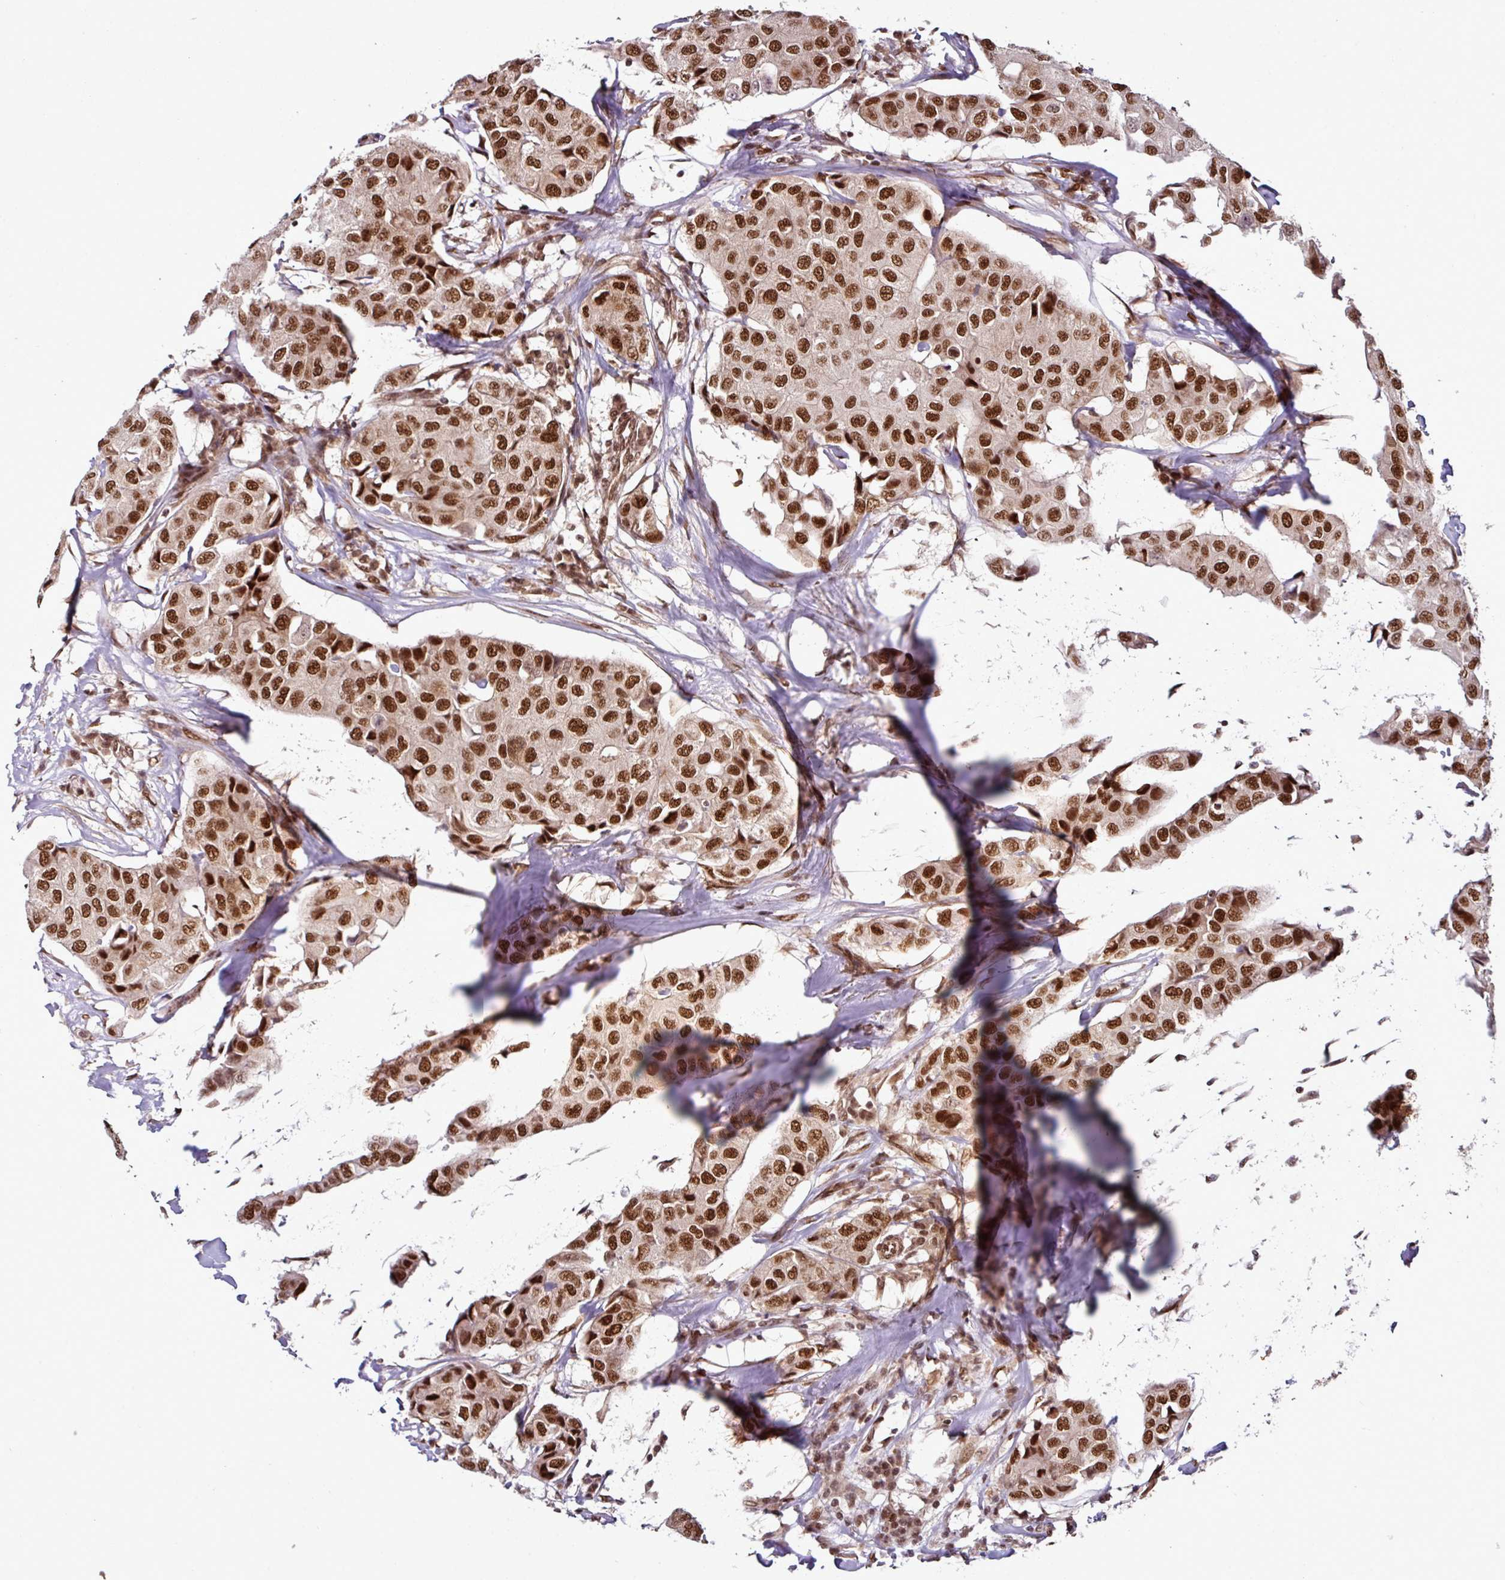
{"staining": {"intensity": "strong", "quantity": ">75%", "location": "nuclear"}, "tissue": "breast cancer", "cell_type": "Tumor cells", "image_type": "cancer", "snomed": [{"axis": "morphology", "description": "Duct carcinoma"}, {"axis": "topography", "description": "Breast"}], "caption": "Immunohistochemical staining of human intraductal carcinoma (breast) demonstrates high levels of strong nuclear protein staining in about >75% of tumor cells. The protein is shown in brown color, while the nuclei are stained blue.", "gene": "MORF4L2", "patient": {"sex": "female", "age": 80}}